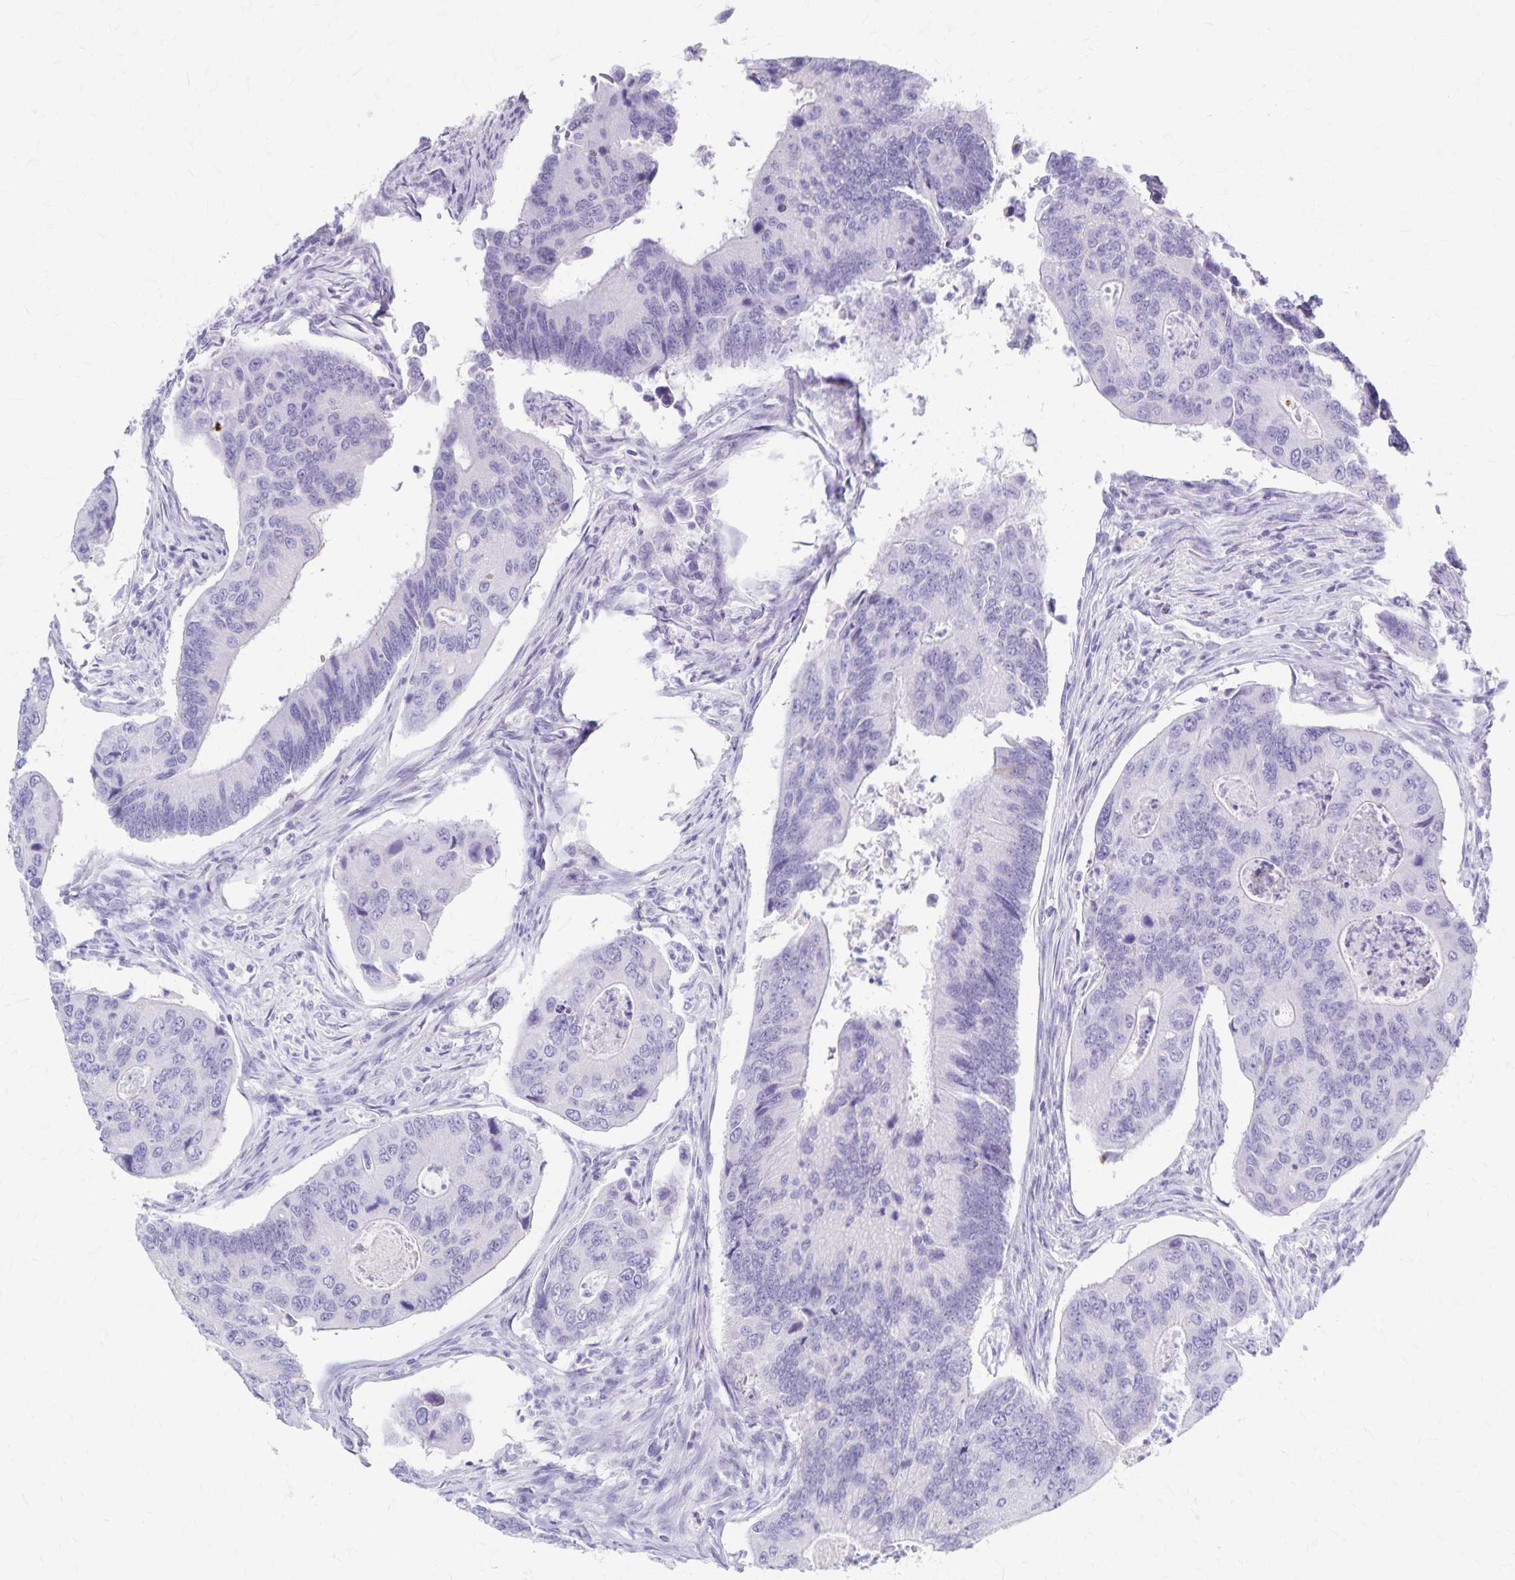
{"staining": {"intensity": "negative", "quantity": "none", "location": "none"}, "tissue": "colorectal cancer", "cell_type": "Tumor cells", "image_type": "cancer", "snomed": [{"axis": "morphology", "description": "Adenocarcinoma, NOS"}, {"axis": "topography", "description": "Colon"}], "caption": "The immunohistochemistry (IHC) image has no significant positivity in tumor cells of colorectal cancer tissue.", "gene": "GPBAR1", "patient": {"sex": "female", "age": 67}}